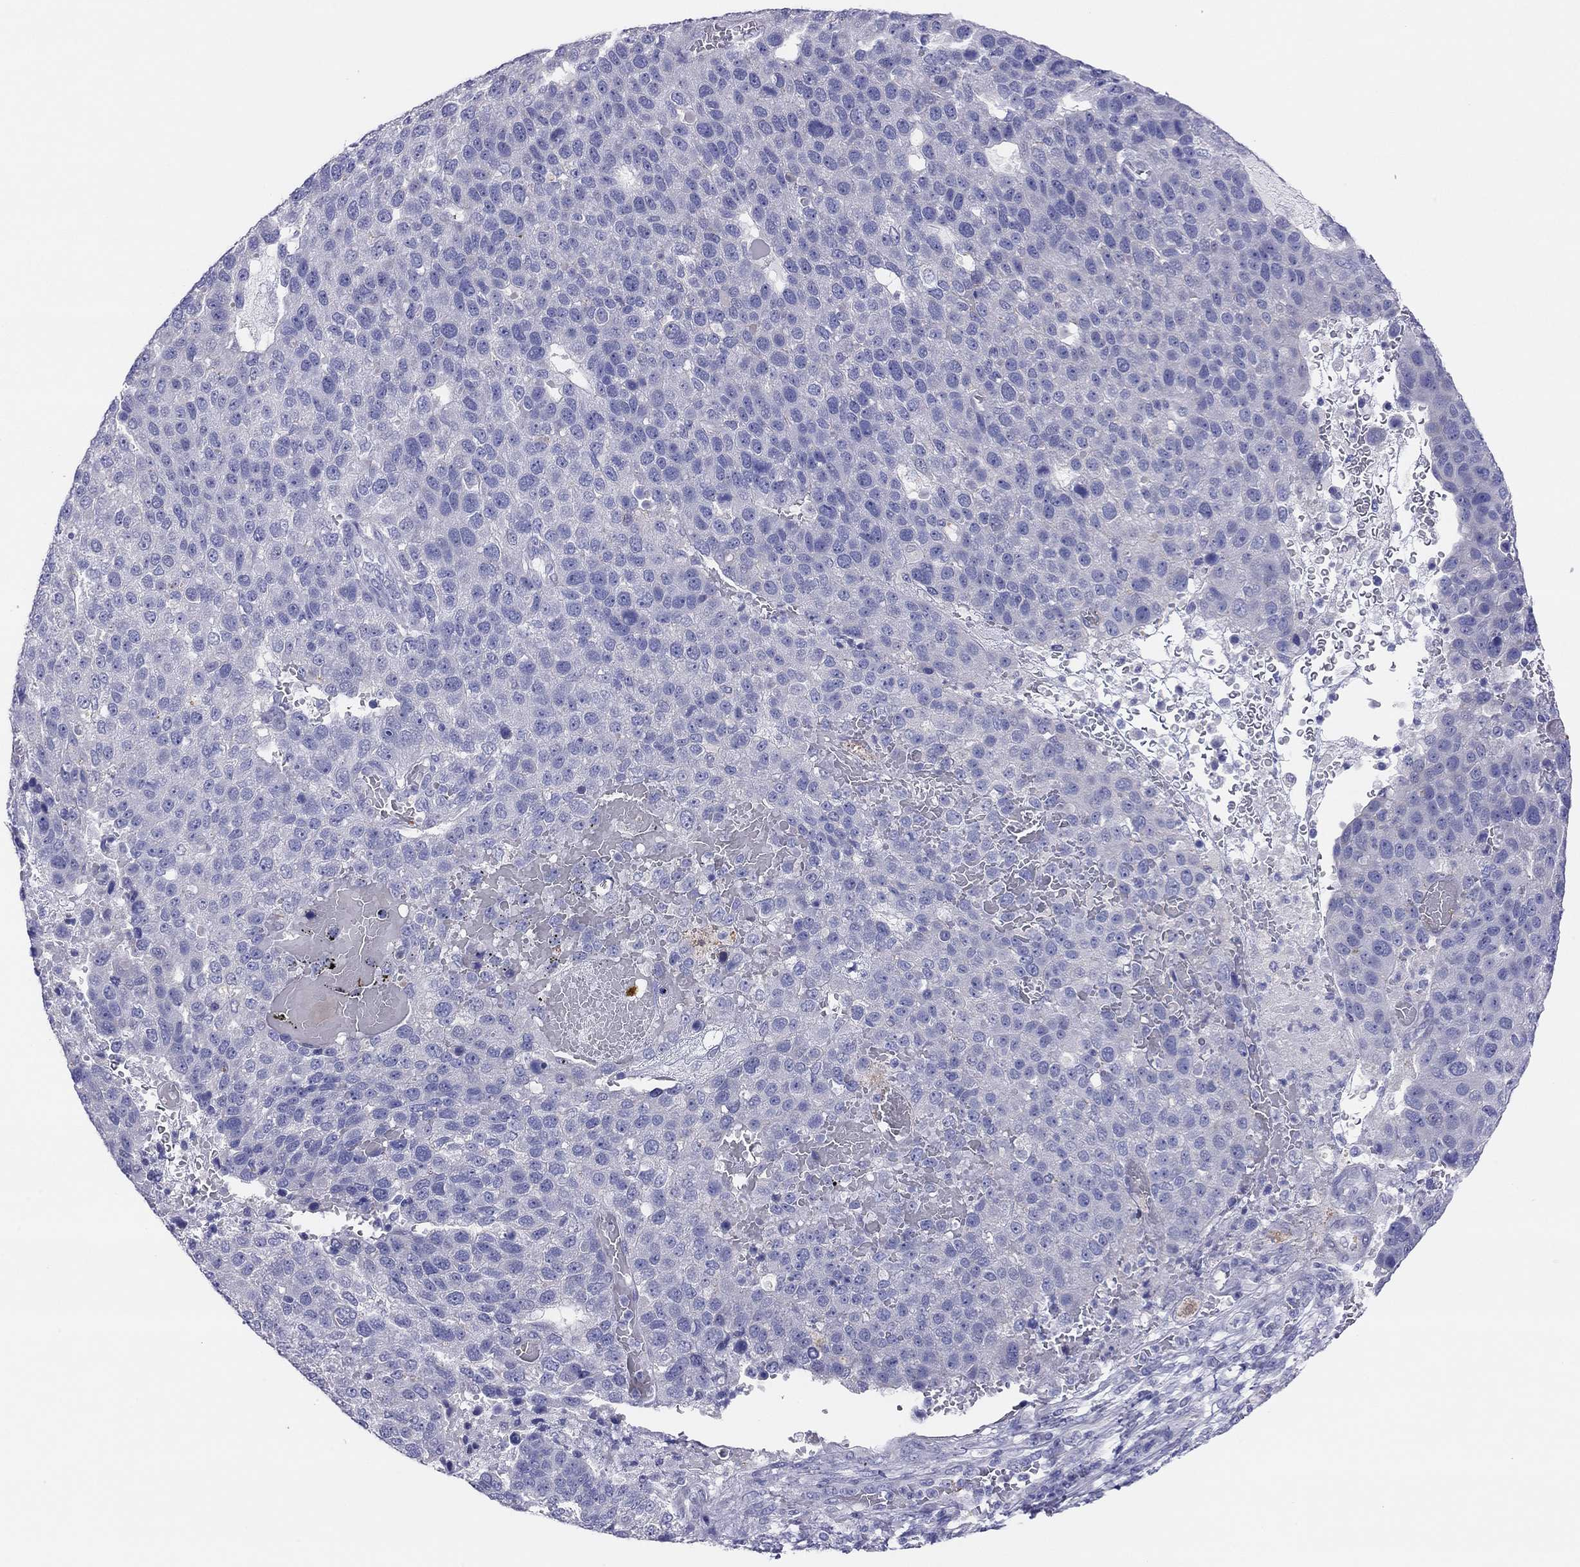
{"staining": {"intensity": "negative", "quantity": "none", "location": "none"}, "tissue": "pancreatic cancer", "cell_type": "Tumor cells", "image_type": "cancer", "snomed": [{"axis": "morphology", "description": "Adenocarcinoma, NOS"}, {"axis": "topography", "description": "Pancreas"}], "caption": "Pancreatic adenocarcinoma was stained to show a protein in brown. There is no significant staining in tumor cells. Nuclei are stained in blue.", "gene": "MGAT4C", "patient": {"sex": "female", "age": 61}}